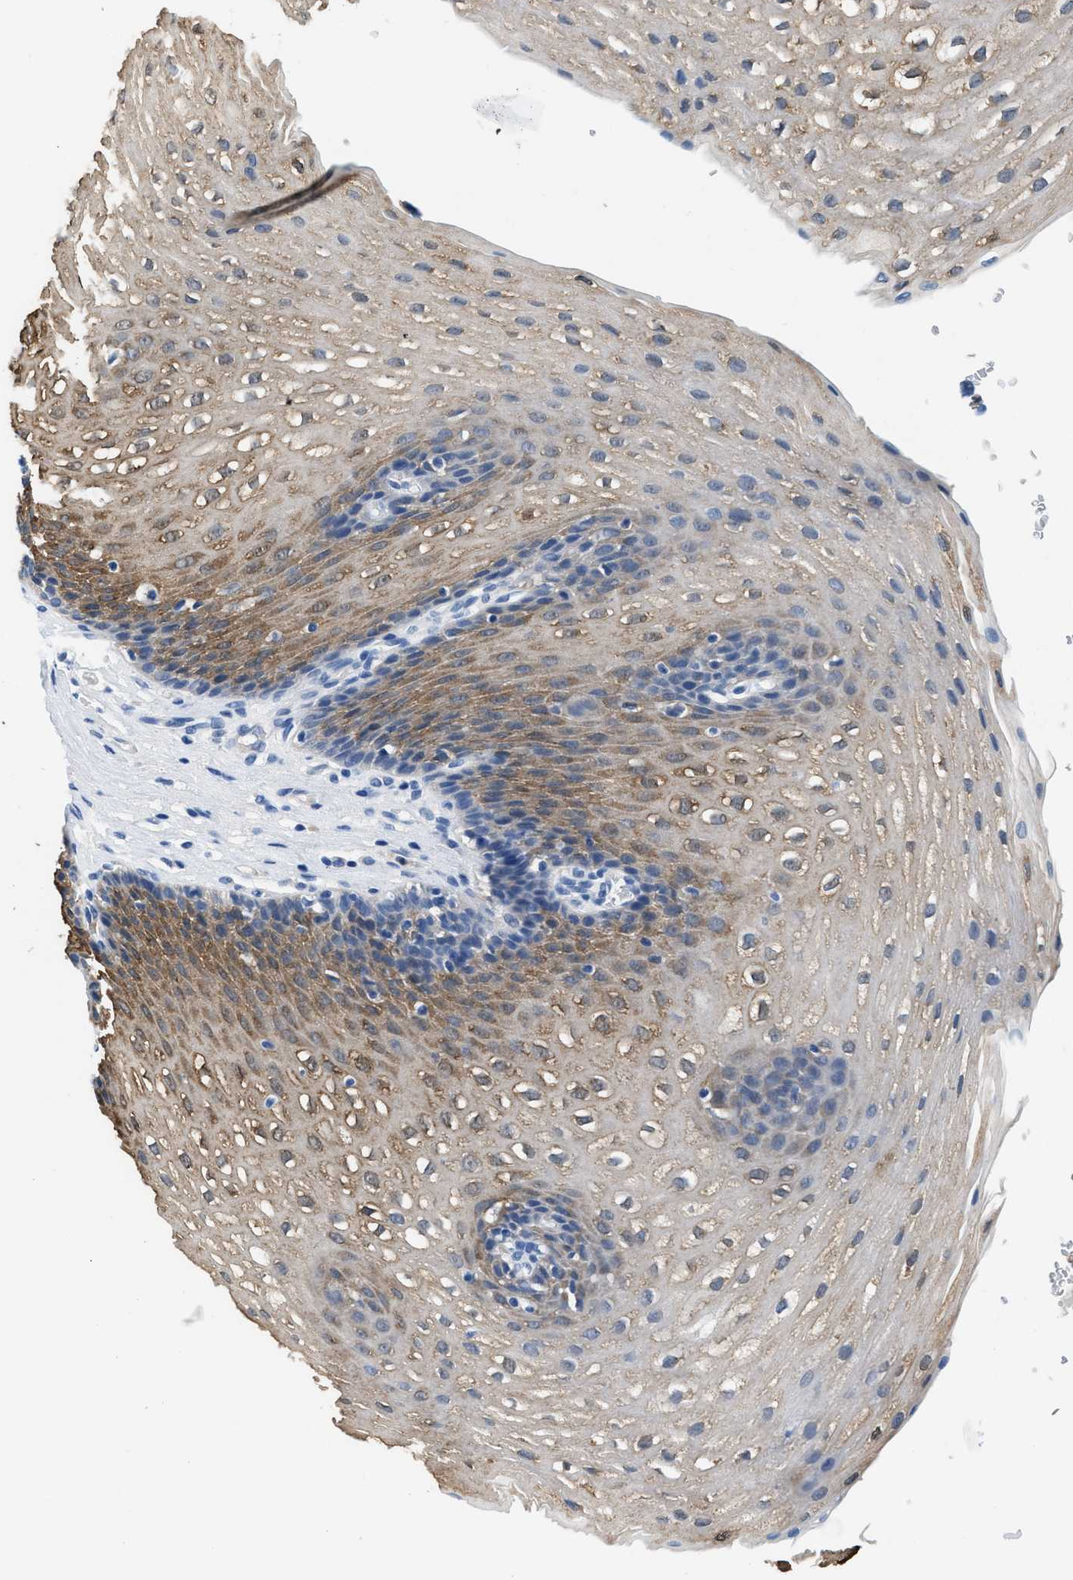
{"staining": {"intensity": "moderate", "quantity": "25%-75%", "location": "cytoplasmic/membranous"}, "tissue": "esophagus", "cell_type": "Squamous epithelial cells", "image_type": "normal", "snomed": [{"axis": "morphology", "description": "Normal tissue, NOS"}, {"axis": "topography", "description": "Esophagus"}], "caption": "Protein expression by immunohistochemistry exhibits moderate cytoplasmic/membranous expression in approximately 25%-75% of squamous epithelial cells in unremarkable esophagus. (DAB = brown stain, brightfield microscopy at high magnification).", "gene": "FADS6", "patient": {"sex": "male", "age": 48}}